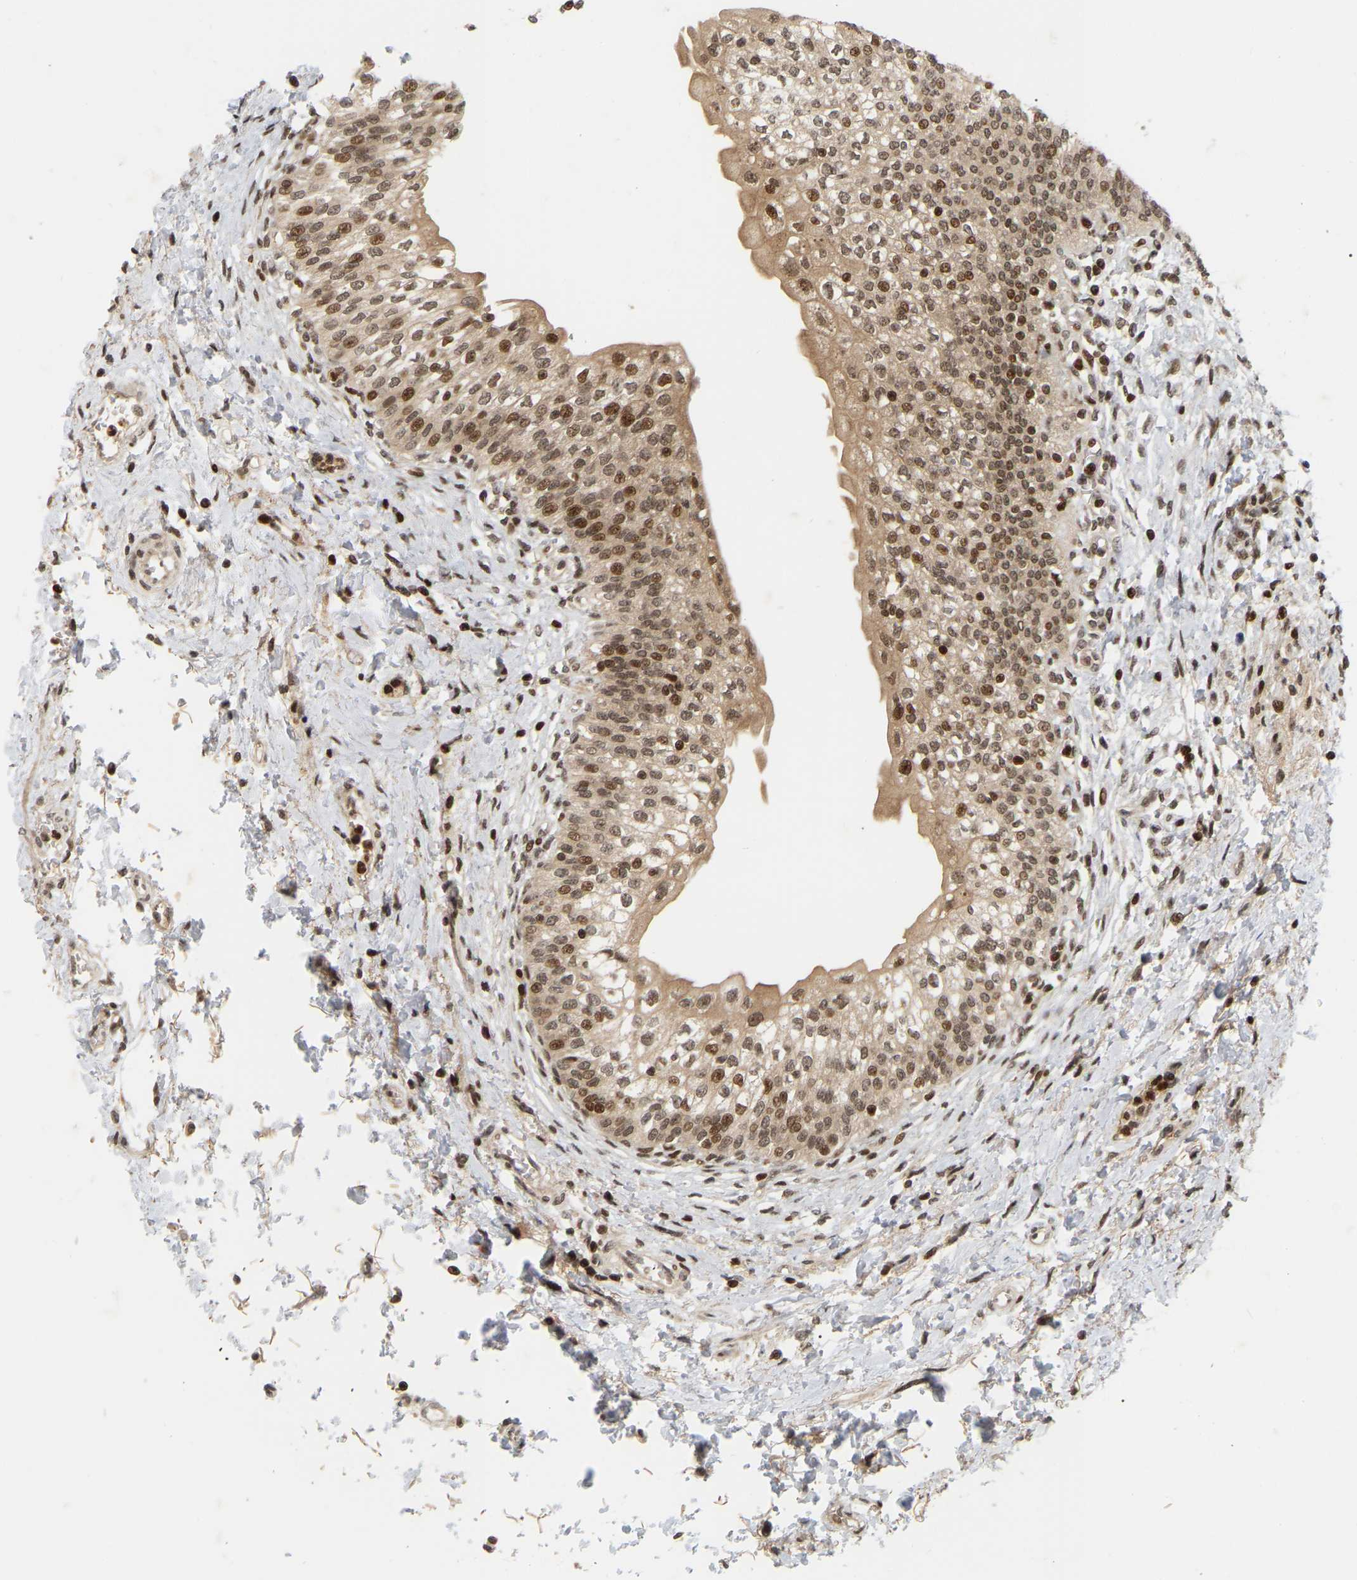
{"staining": {"intensity": "moderate", "quantity": ">75%", "location": "cytoplasmic/membranous,nuclear"}, "tissue": "urinary bladder", "cell_type": "Urothelial cells", "image_type": "normal", "snomed": [{"axis": "morphology", "description": "Normal tissue, NOS"}, {"axis": "topography", "description": "Urinary bladder"}], "caption": "Protein expression analysis of benign urinary bladder shows moderate cytoplasmic/membranous,nuclear positivity in about >75% of urothelial cells. (Brightfield microscopy of DAB IHC at high magnification).", "gene": "NFE2L2", "patient": {"sex": "male", "age": 55}}